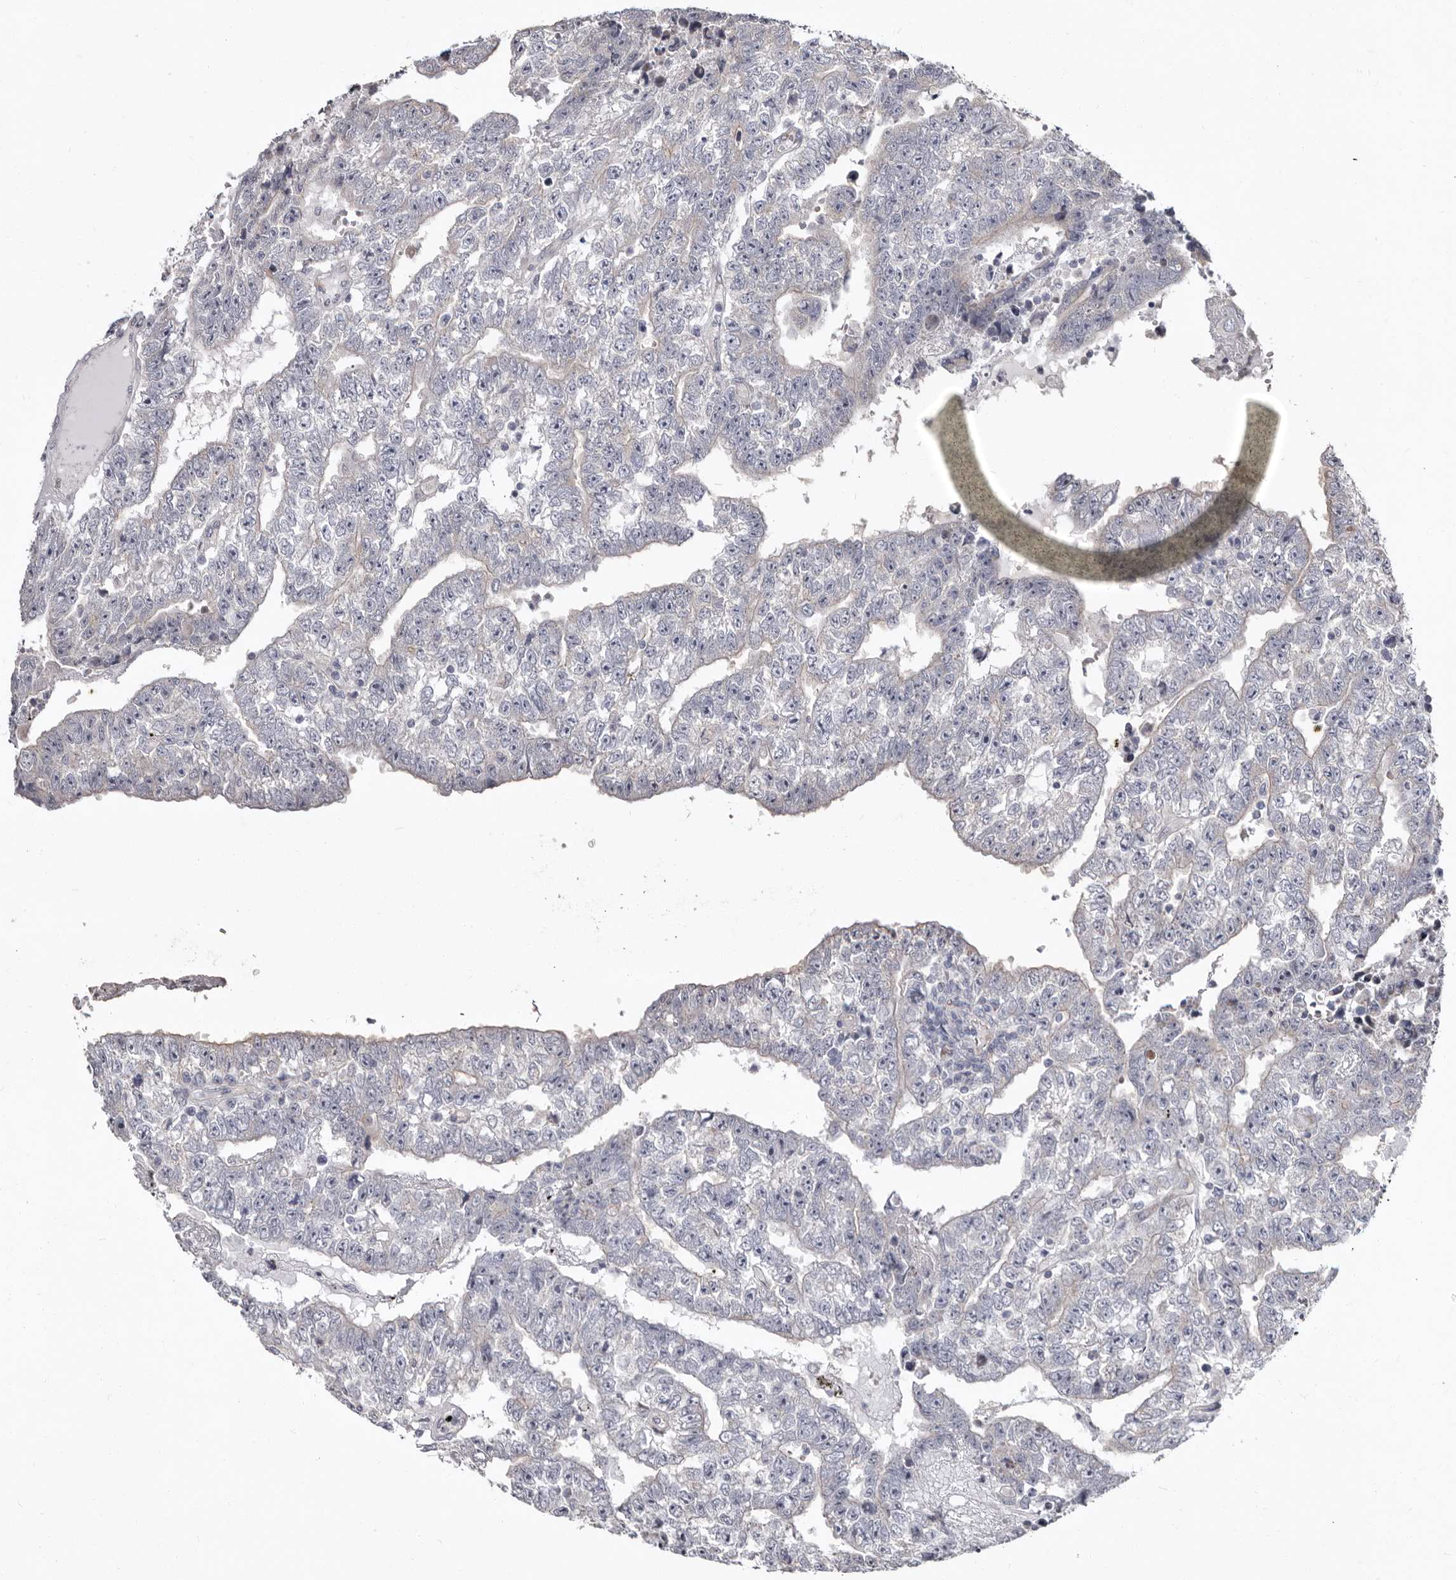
{"staining": {"intensity": "negative", "quantity": "none", "location": "none"}, "tissue": "testis cancer", "cell_type": "Tumor cells", "image_type": "cancer", "snomed": [{"axis": "morphology", "description": "Carcinoma, Embryonal, NOS"}, {"axis": "topography", "description": "Testis"}], "caption": "An image of testis embryonal carcinoma stained for a protein reveals no brown staining in tumor cells. (DAB (3,3'-diaminobenzidine) IHC visualized using brightfield microscopy, high magnification).", "gene": "FMO2", "patient": {"sex": "male", "age": 25}}